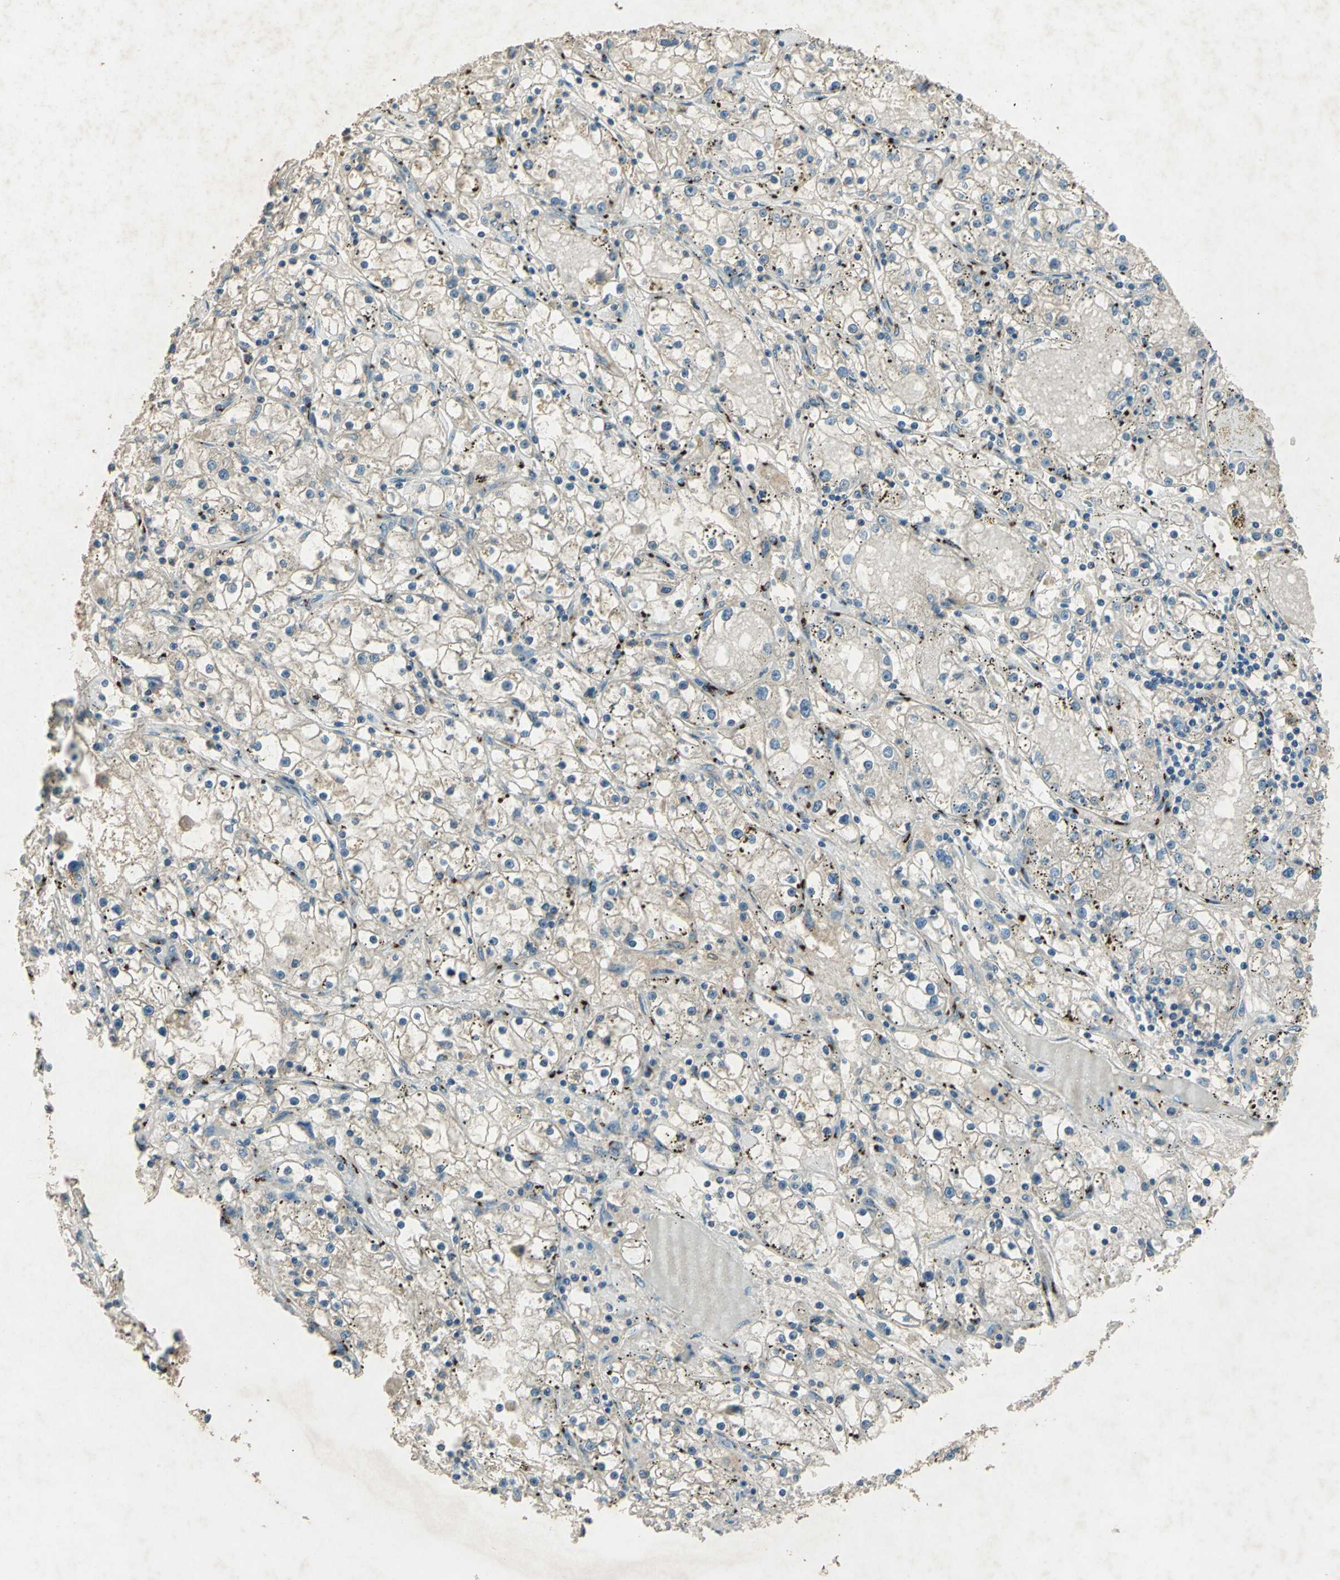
{"staining": {"intensity": "strong", "quantity": "<25%", "location": "cytoplasmic/membranous"}, "tissue": "renal cancer", "cell_type": "Tumor cells", "image_type": "cancer", "snomed": [{"axis": "morphology", "description": "Adenocarcinoma, NOS"}, {"axis": "topography", "description": "Kidney"}], "caption": "Tumor cells exhibit medium levels of strong cytoplasmic/membranous staining in about <25% of cells in renal cancer (adenocarcinoma).", "gene": "CAMK2B", "patient": {"sex": "male", "age": 56}}